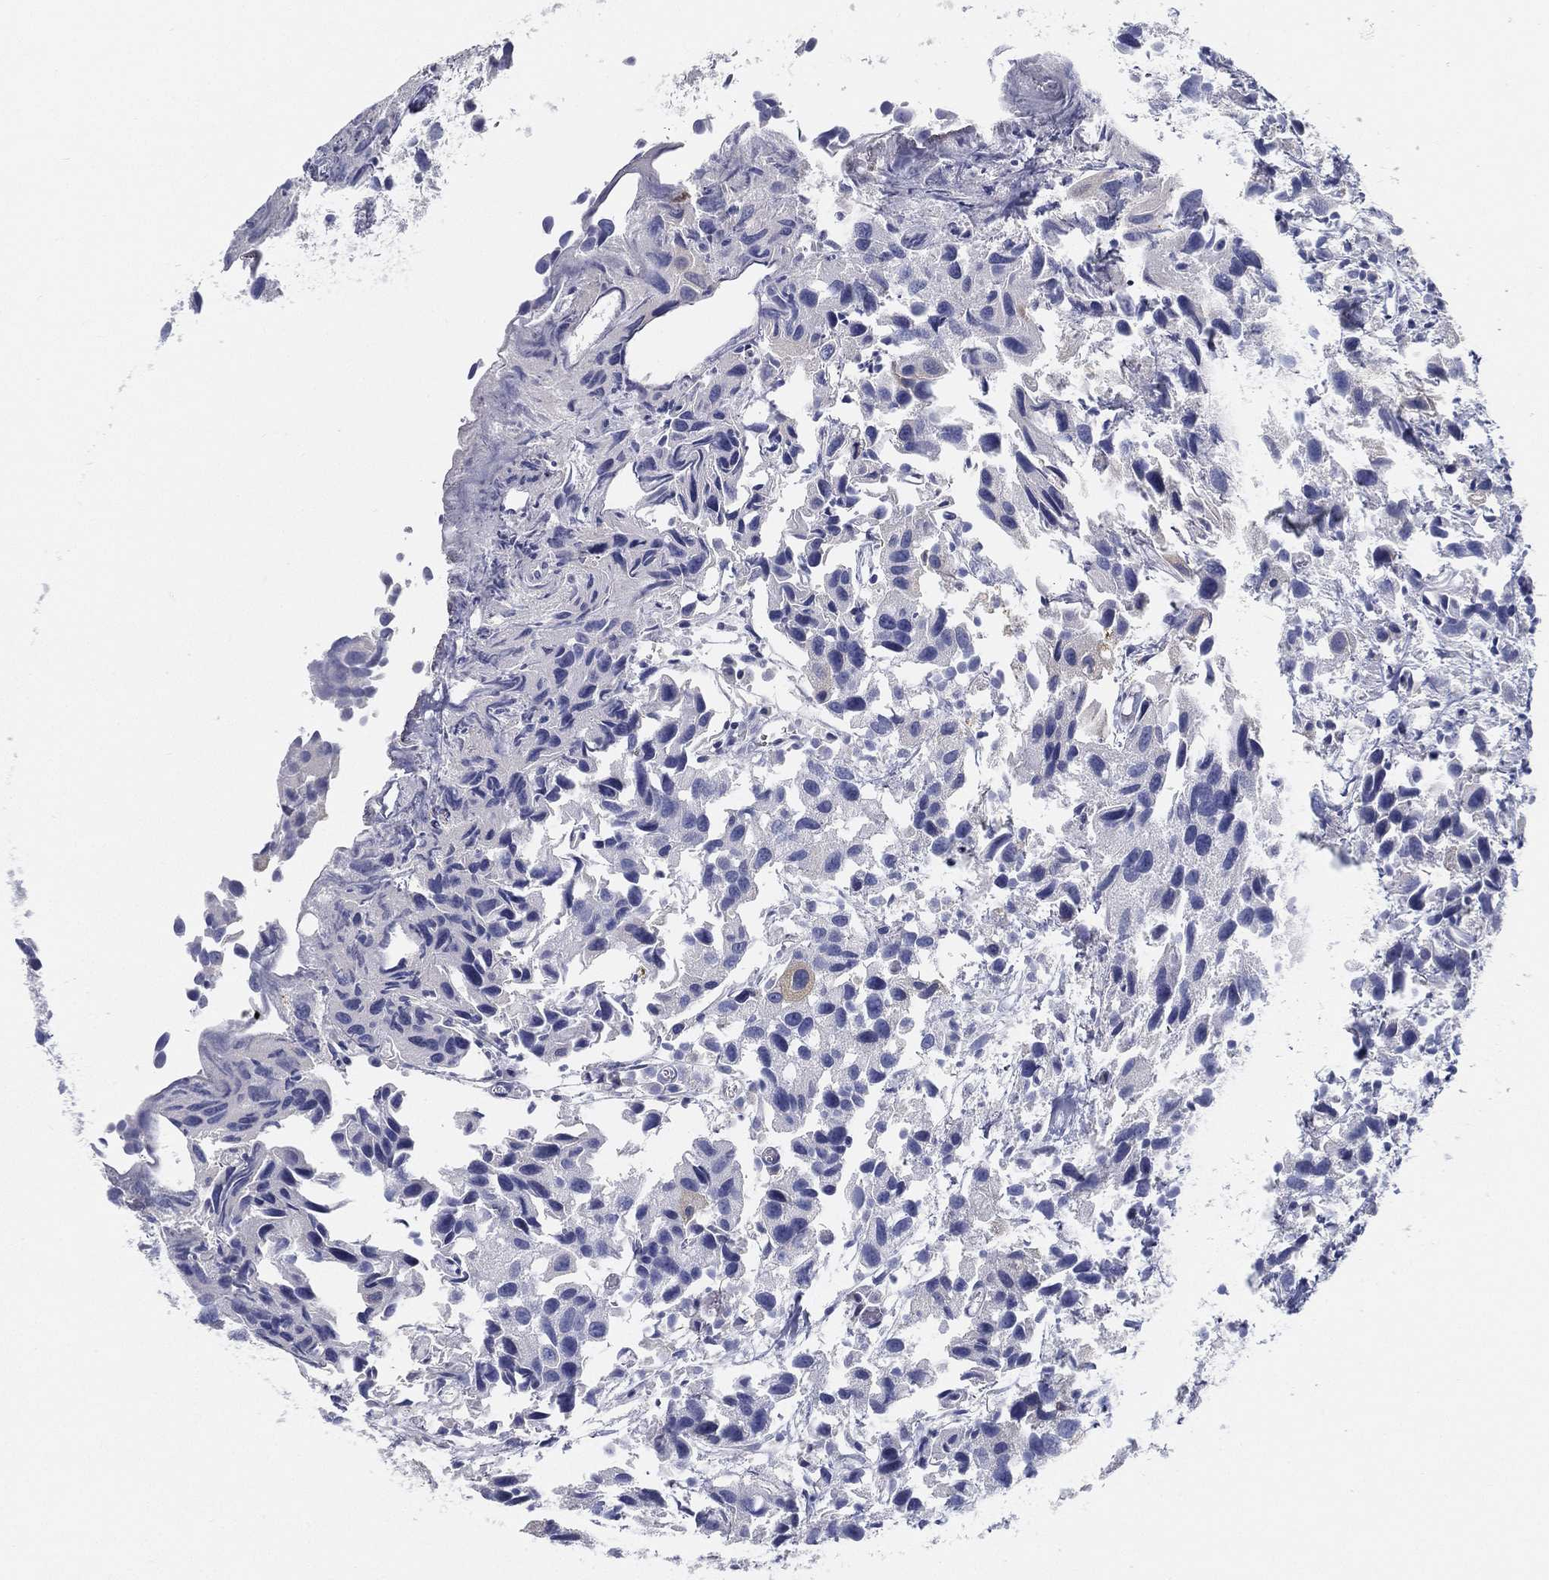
{"staining": {"intensity": "negative", "quantity": "none", "location": "none"}, "tissue": "urothelial cancer", "cell_type": "Tumor cells", "image_type": "cancer", "snomed": [{"axis": "morphology", "description": "Urothelial carcinoma, High grade"}, {"axis": "topography", "description": "Urinary bladder"}], "caption": "This is an immunohistochemistry image of urothelial carcinoma (high-grade). There is no positivity in tumor cells.", "gene": "STS", "patient": {"sex": "male", "age": 79}}